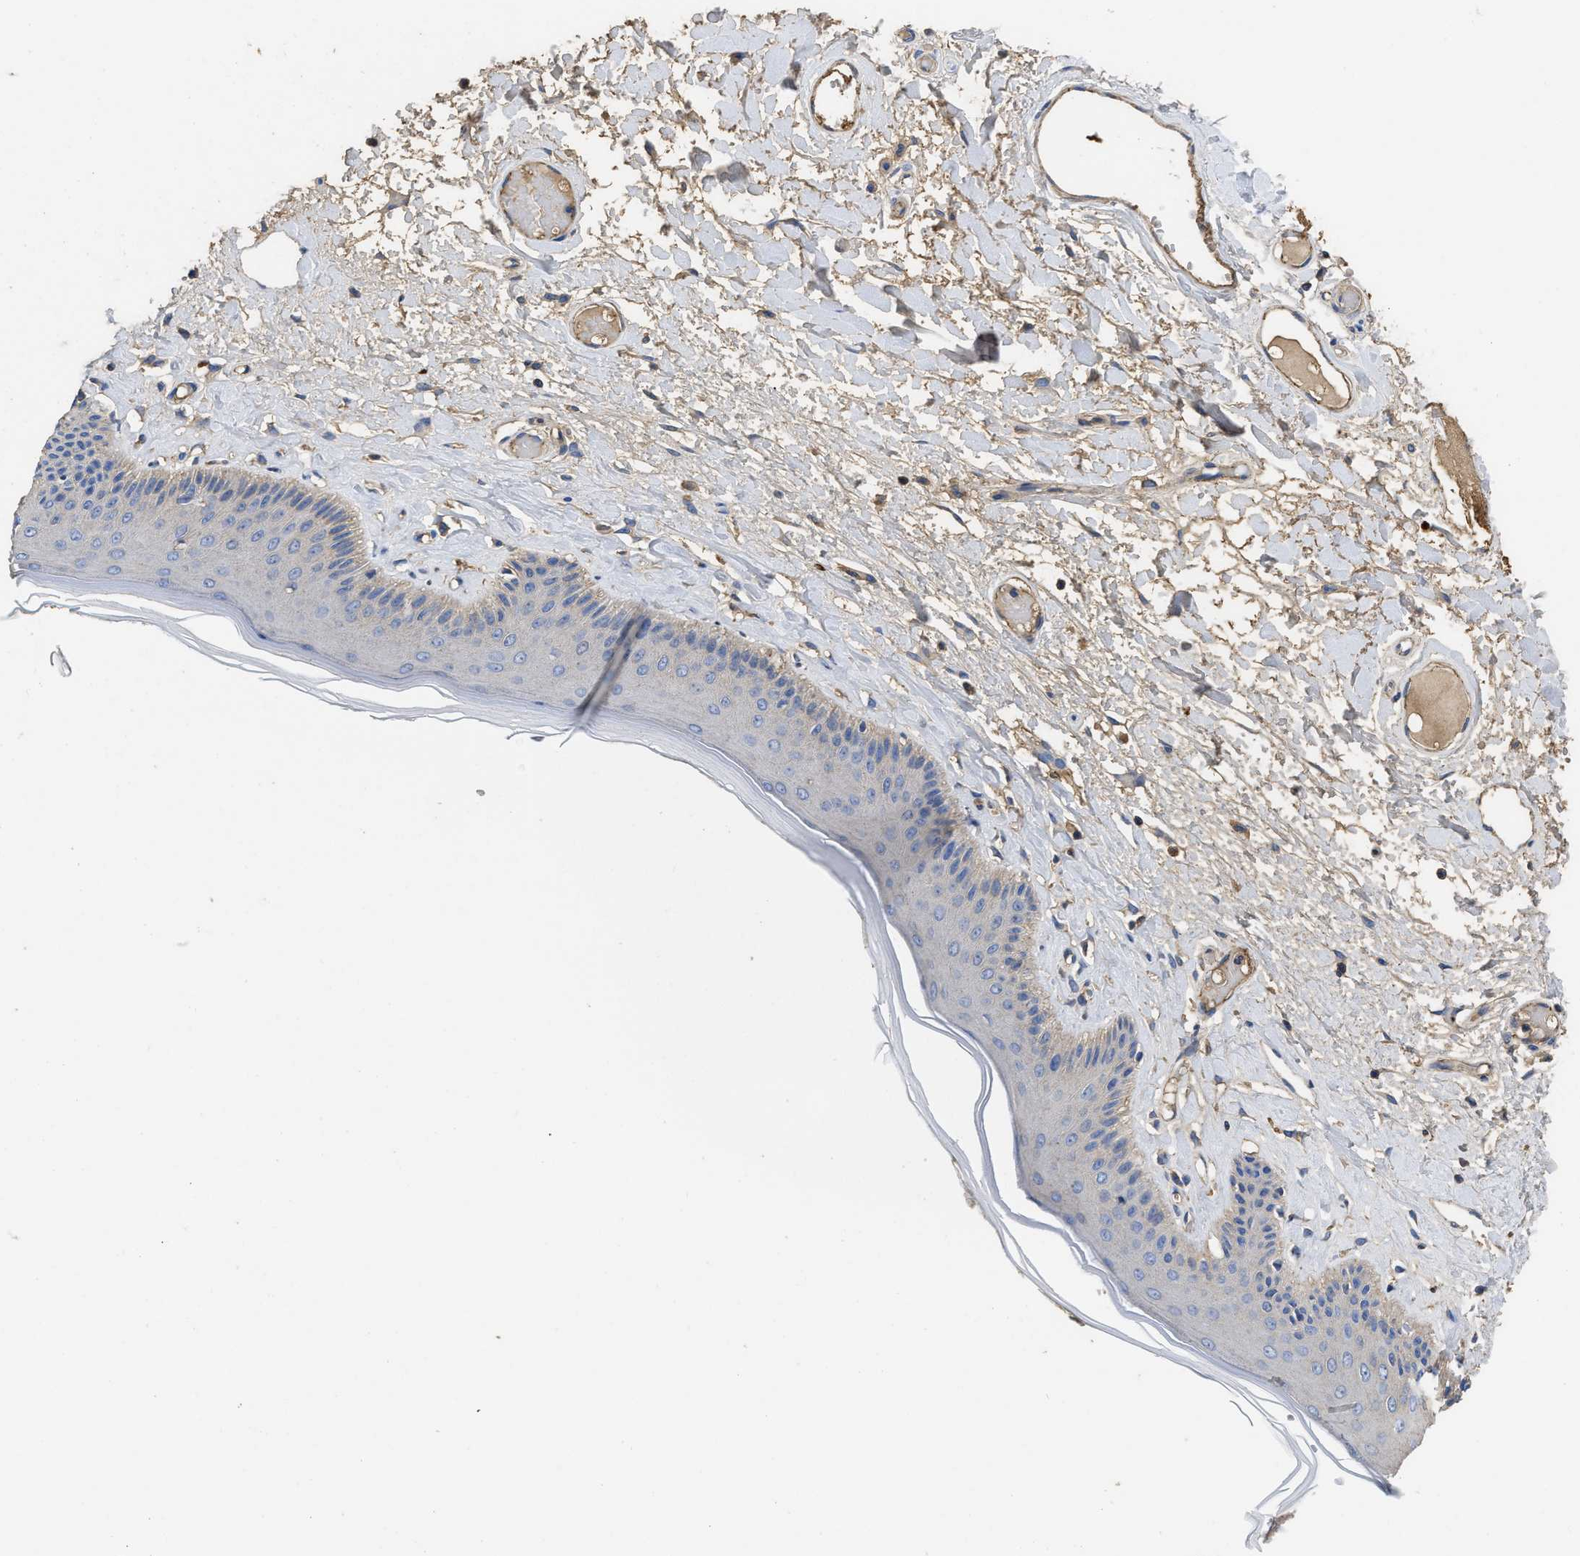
{"staining": {"intensity": "moderate", "quantity": "<25%", "location": "cytoplasmic/membranous"}, "tissue": "skin", "cell_type": "Epidermal cells", "image_type": "normal", "snomed": [{"axis": "morphology", "description": "Normal tissue, NOS"}, {"axis": "topography", "description": "Vulva"}], "caption": "The immunohistochemical stain shows moderate cytoplasmic/membranous expression in epidermal cells of unremarkable skin. (Stains: DAB in brown, nuclei in blue, Microscopy: brightfield microscopy at high magnification).", "gene": "USP4", "patient": {"sex": "female", "age": 73}}